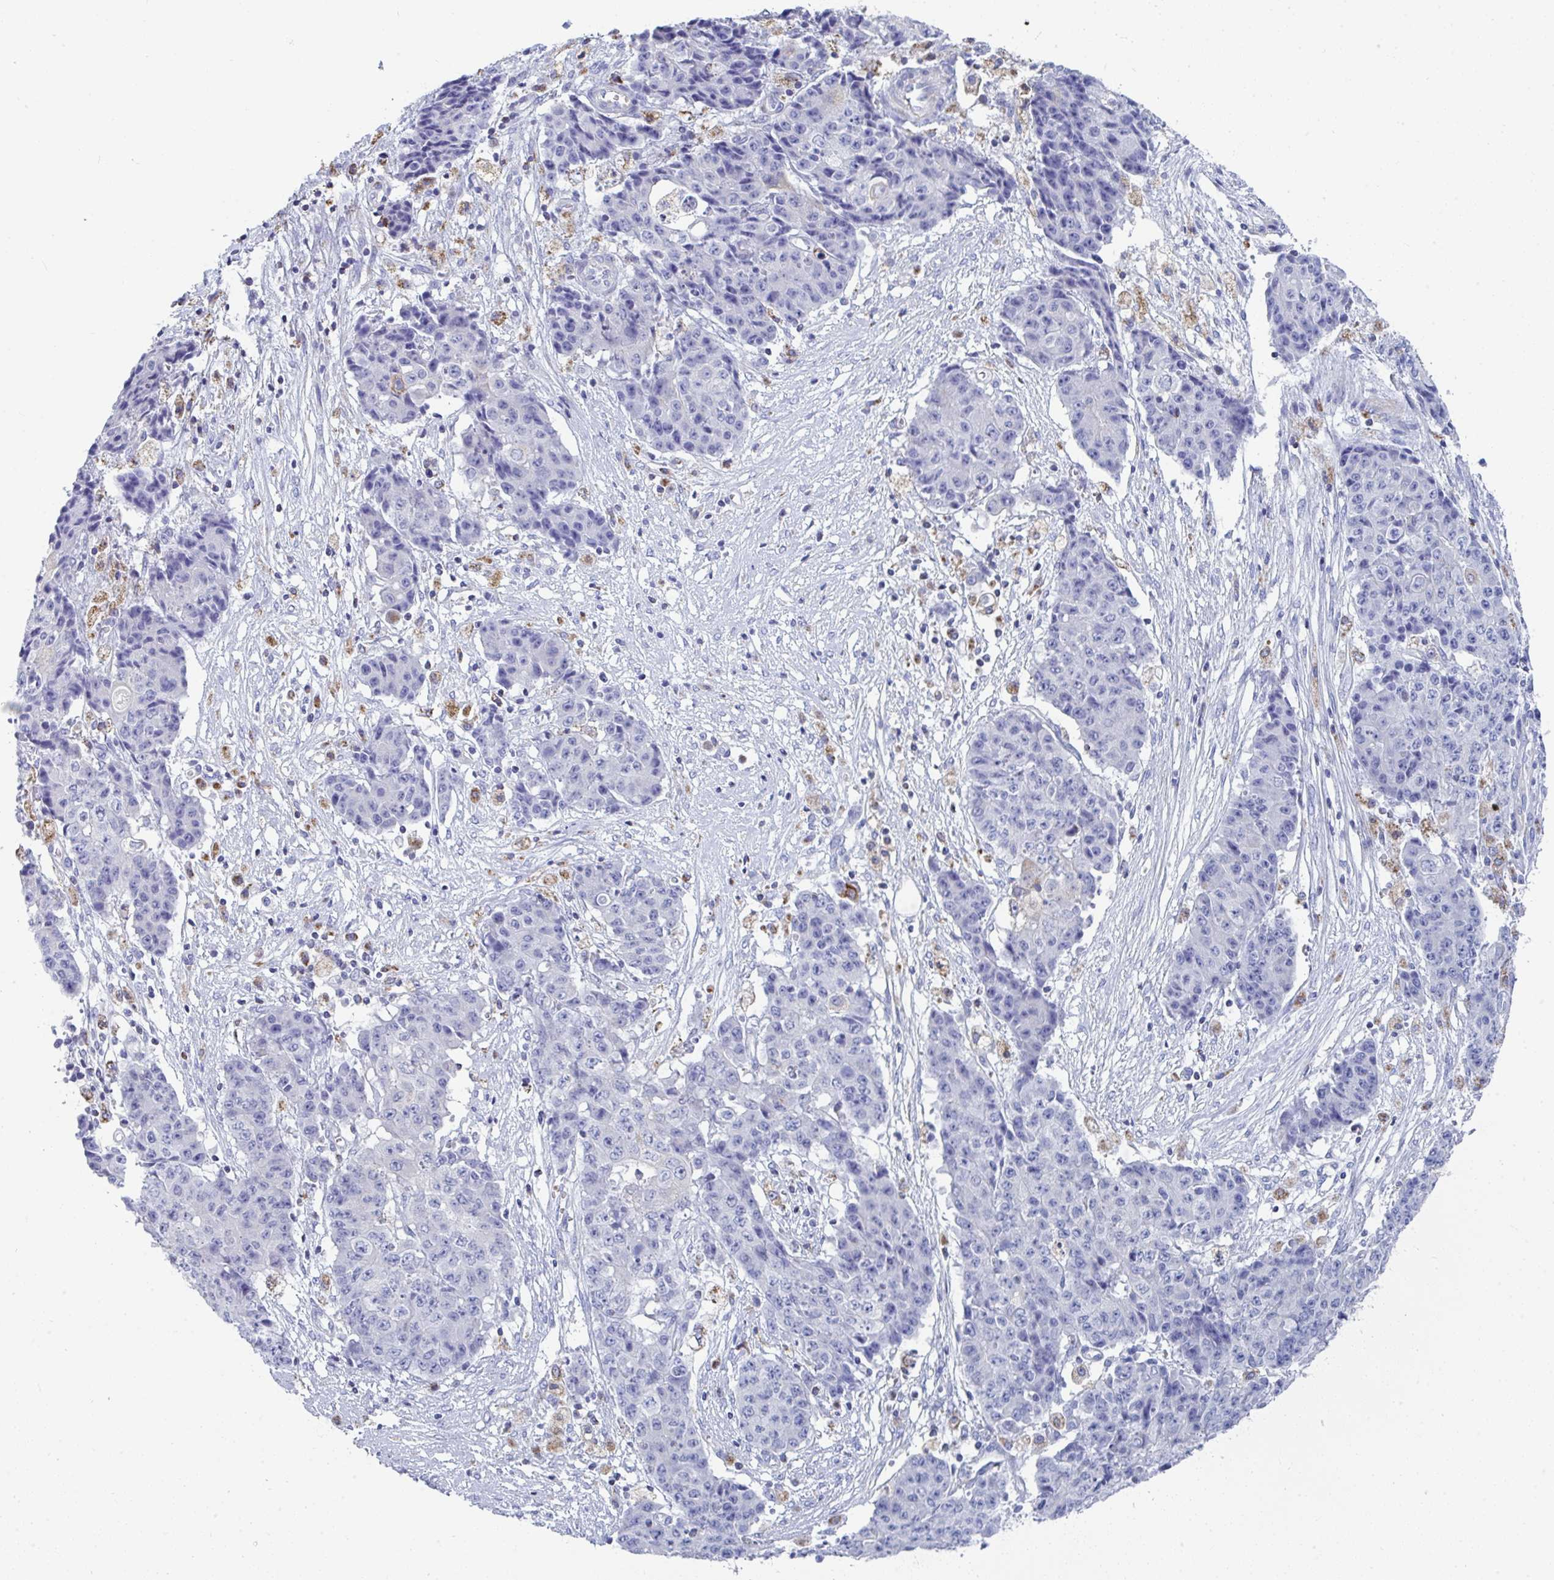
{"staining": {"intensity": "negative", "quantity": "none", "location": "none"}, "tissue": "ovarian cancer", "cell_type": "Tumor cells", "image_type": "cancer", "snomed": [{"axis": "morphology", "description": "Carcinoma, endometroid"}, {"axis": "topography", "description": "Ovary"}], "caption": "Immunohistochemistry of human ovarian cancer exhibits no staining in tumor cells.", "gene": "MGAM2", "patient": {"sex": "female", "age": 42}}